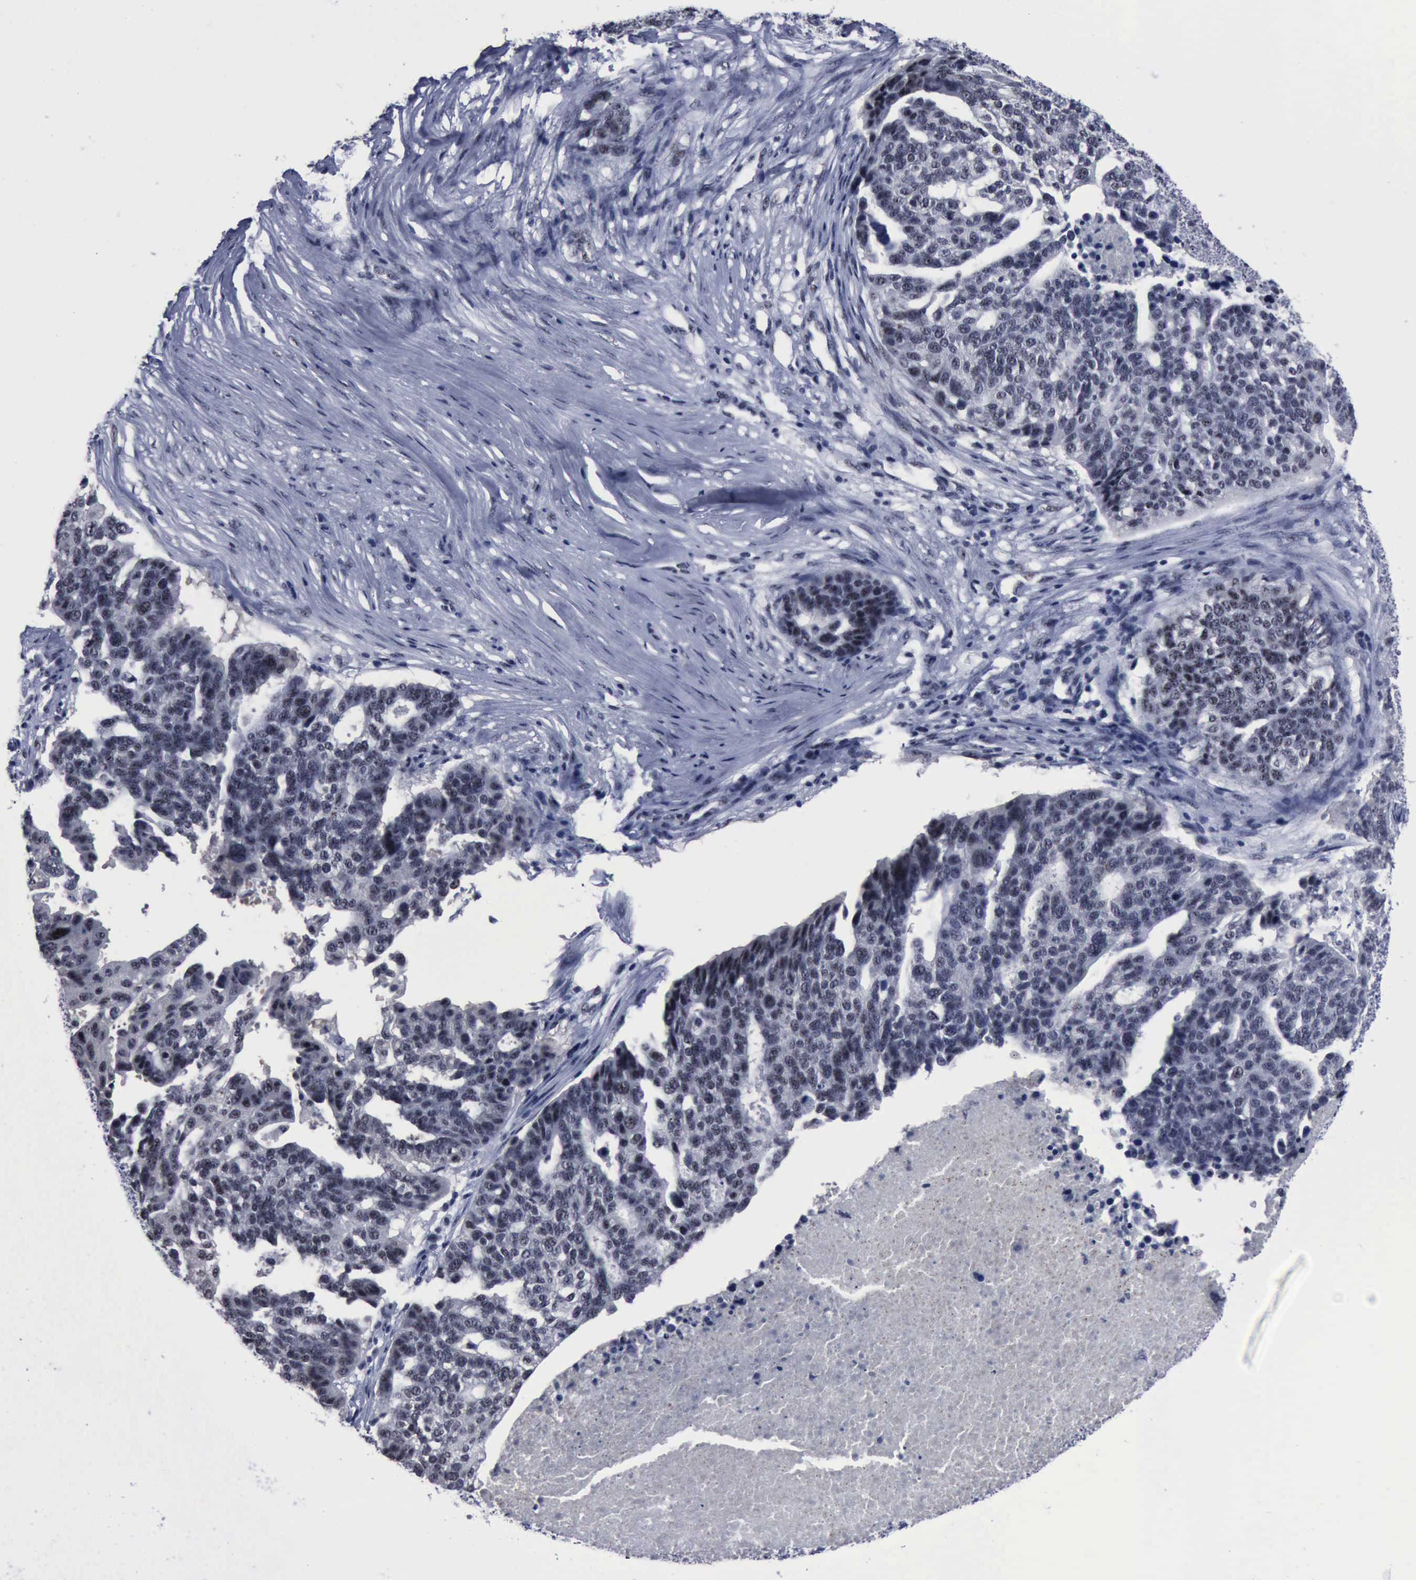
{"staining": {"intensity": "negative", "quantity": "none", "location": "none"}, "tissue": "ovarian cancer", "cell_type": "Tumor cells", "image_type": "cancer", "snomed": [{"axis": "morphology", "description": "Cystadenocarcinoma, serous, NOS"}, {"axis": "topography", "description": "Ovary"}], "caption": "Human ovarian cancer stained for a protein using immunohistochemistry (IHC) demonstrates no staining in tumor cells.", "gene": "BRD1", "patient": {"sex": "female", "age": 59}}